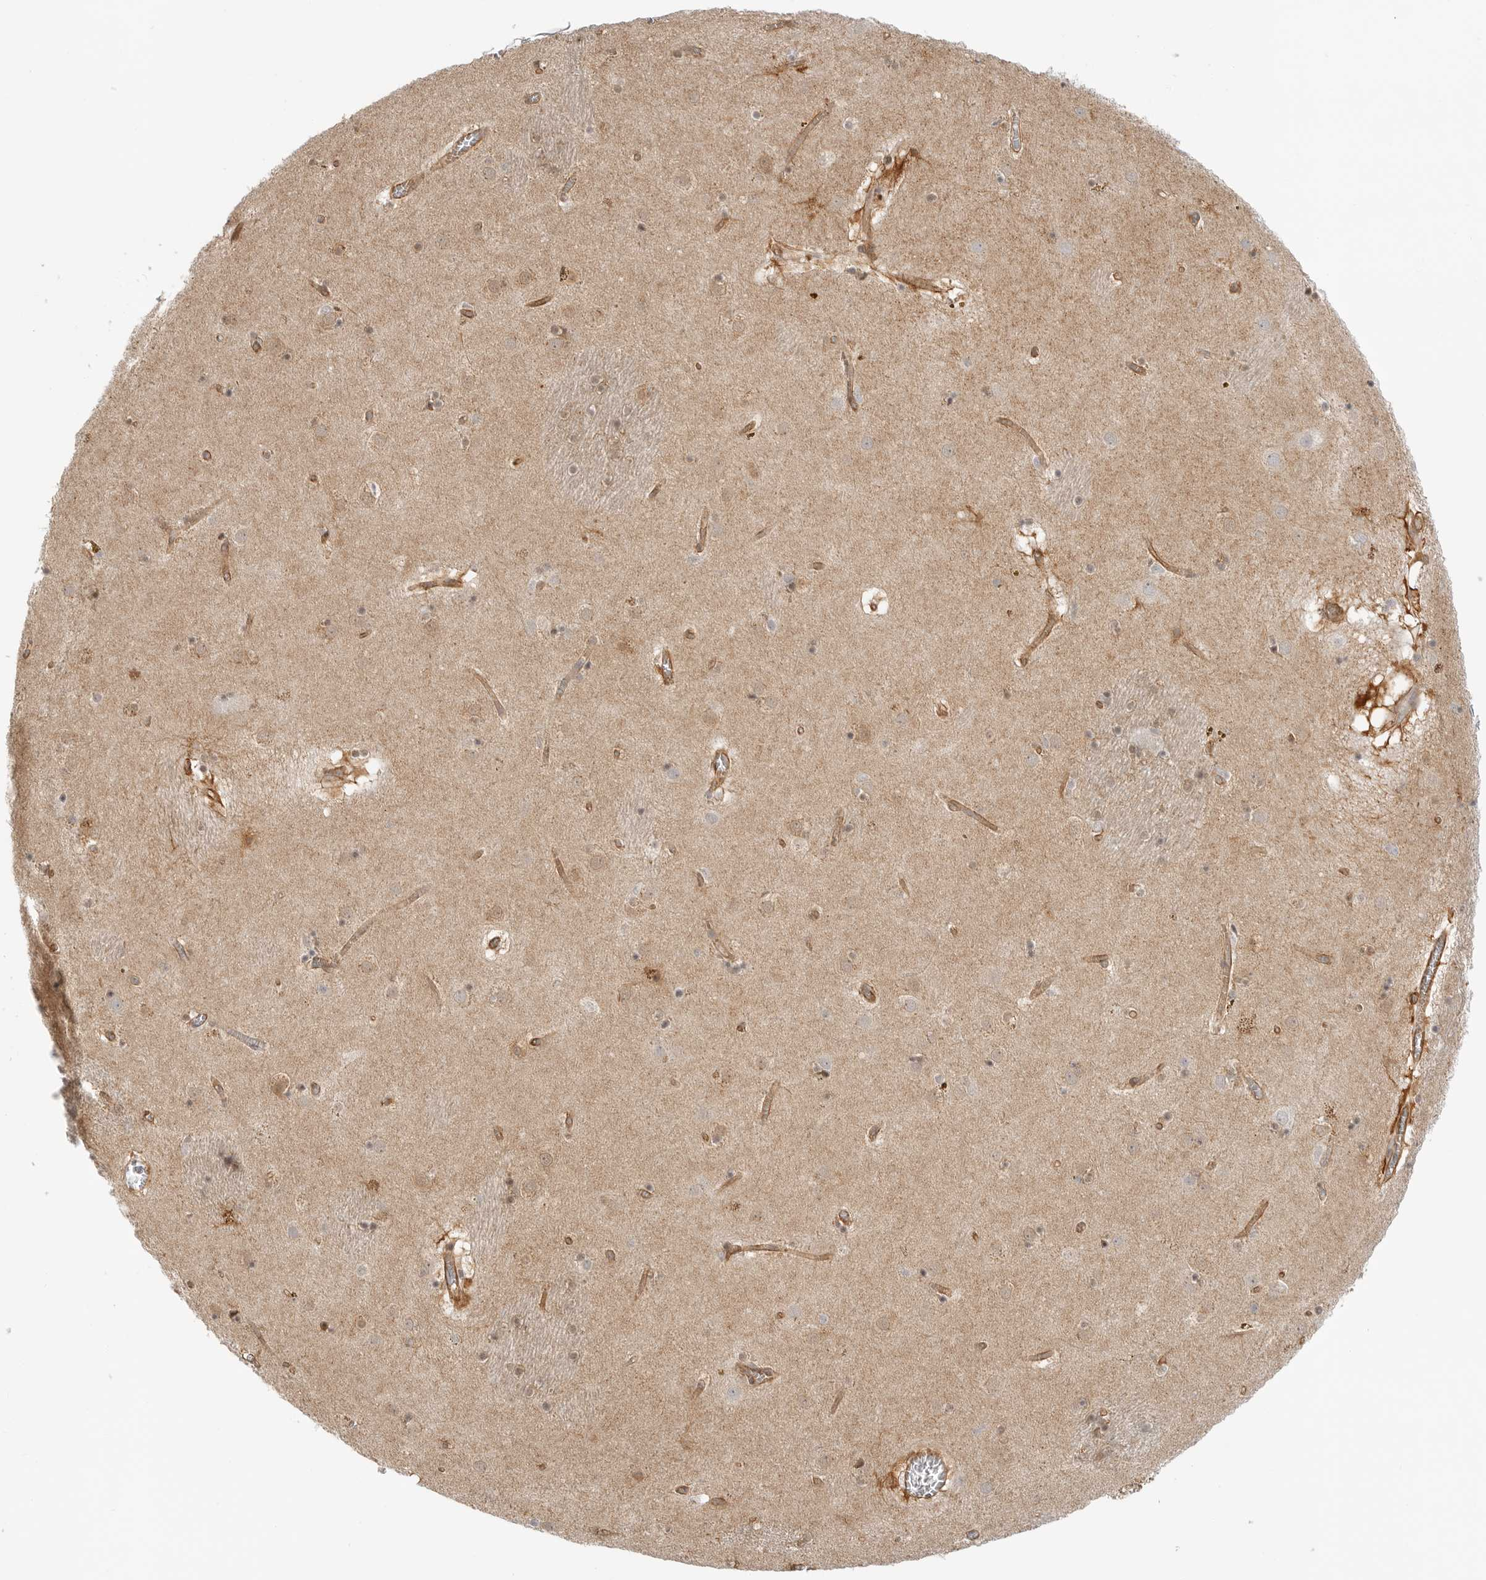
{"staining": {"intensity": "weak", "quantity": "<25%", "location": "nuclear"}, "tissue": "caudate", "cell_type": "Glial cells", "image_type": "normal", "snomed": [{"axis": "morphology", "description": "Normal tissue, NOS"}, {"axis": "topography", "description": "Lateral ventricle wall"}], "caption": "The micrograph shows no staining of glial cells in unremarkable caudate. (Immunohistochemistry, brightfield microscopy, high magnification).", "gene": "ATOH7", "patient": {"sex": "male", "age": 70}}